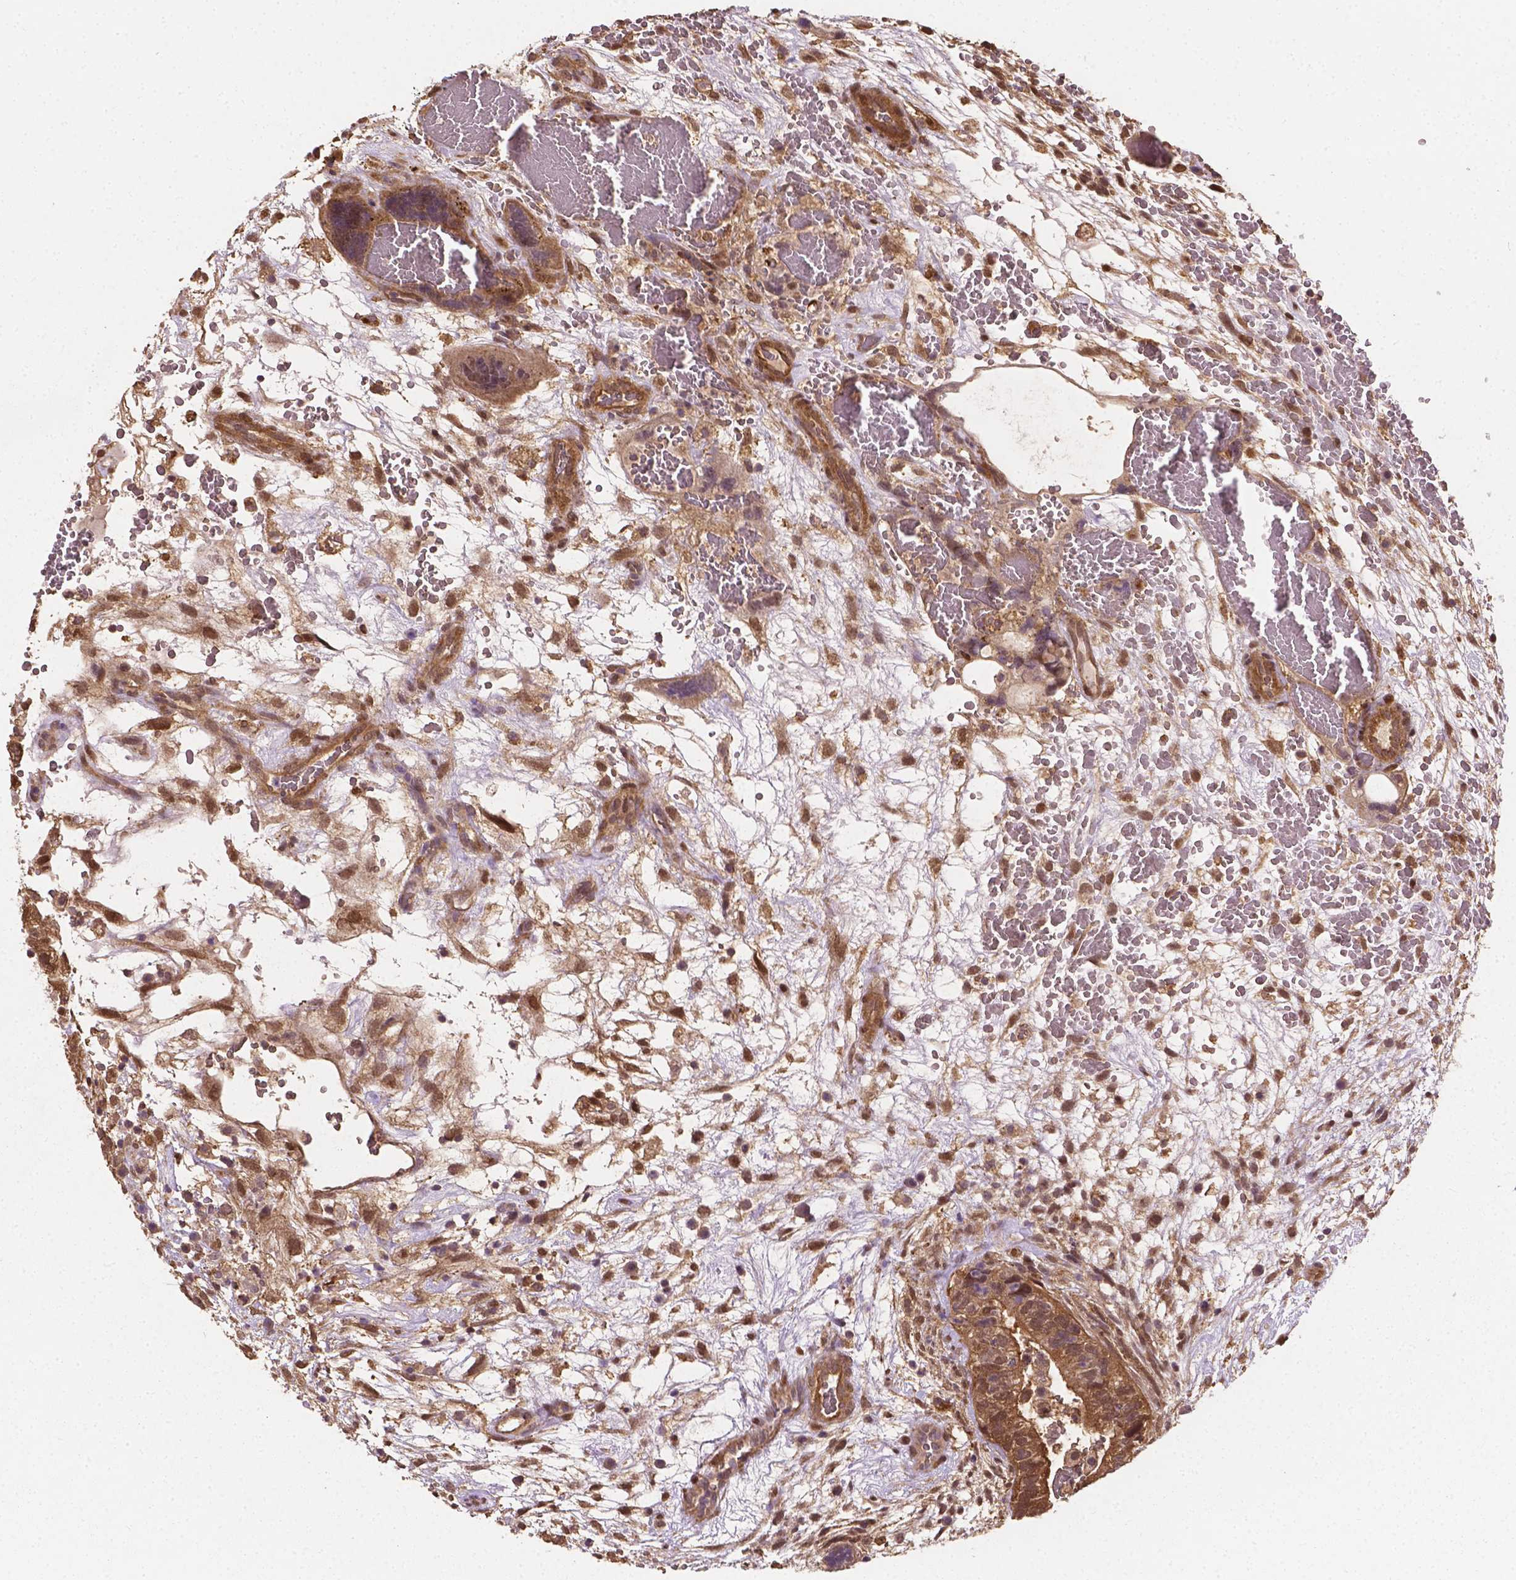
{"staining": {"intensity": "moderate", "quantity": "25%-75%", "location": "nuclear"}, "tissue": "testis cancer", "cell_type": "Tumor cells", "image_type": "cancer", "snomed": [{"axis": "morphology", "description": "Normal tissue, NOS"}, {"axis": "morphology", "description": "Carcinoma, Embryonal, NOS"}, {"axis": "topography", "description": "Testis"}], "caption": "This photomicrograph displays testis cancer stained with IHC to label a protein in brown. The nuclear of tumor cells show moderate positivity for the protein. Nuclei are counter-stained blue.", "gene": "YAP1", "patient": {"sex": "male", "age": 32}}